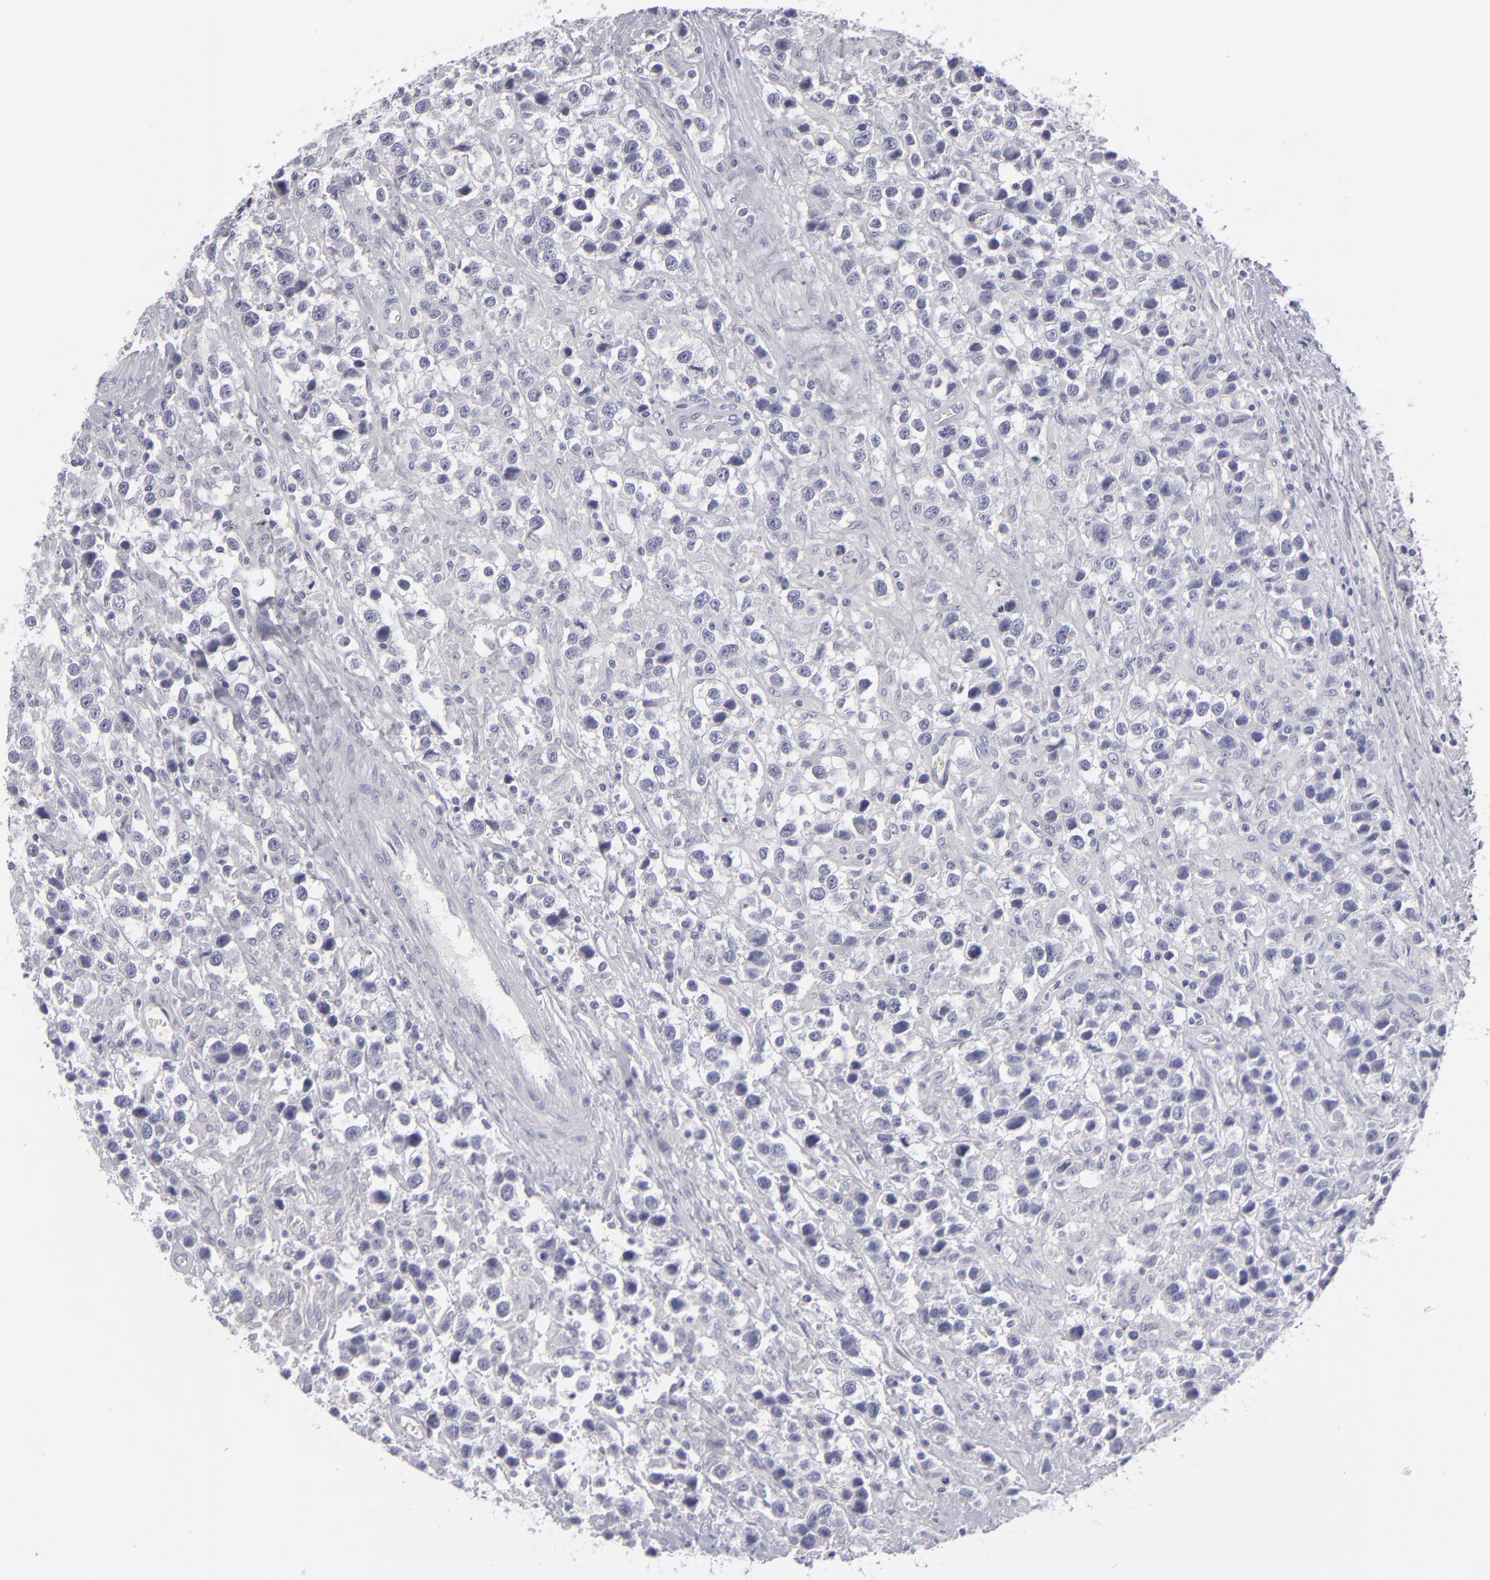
{"staining": {"intensity": "negative", "quantity": "none", "location": "none"}, "tissue": "testis cancer", "cell_type": "Tumor cells", "image_type": "cancer", "snomed": [{"axis": "morphology", "description": "Seminoma, NOS"}, {"axis": "topography", "description": "Testis"}], "caption": "IHC photomicrograph of neoplastic tissue: human testis cancer stained with DAB (3,3'-diaminobenzidine) demonstrates no significant protein staining in tumor cells. Nuclei are stained in blue.", "gene": "ITGB4", "patient": {"sex": "male", "age": 43}}